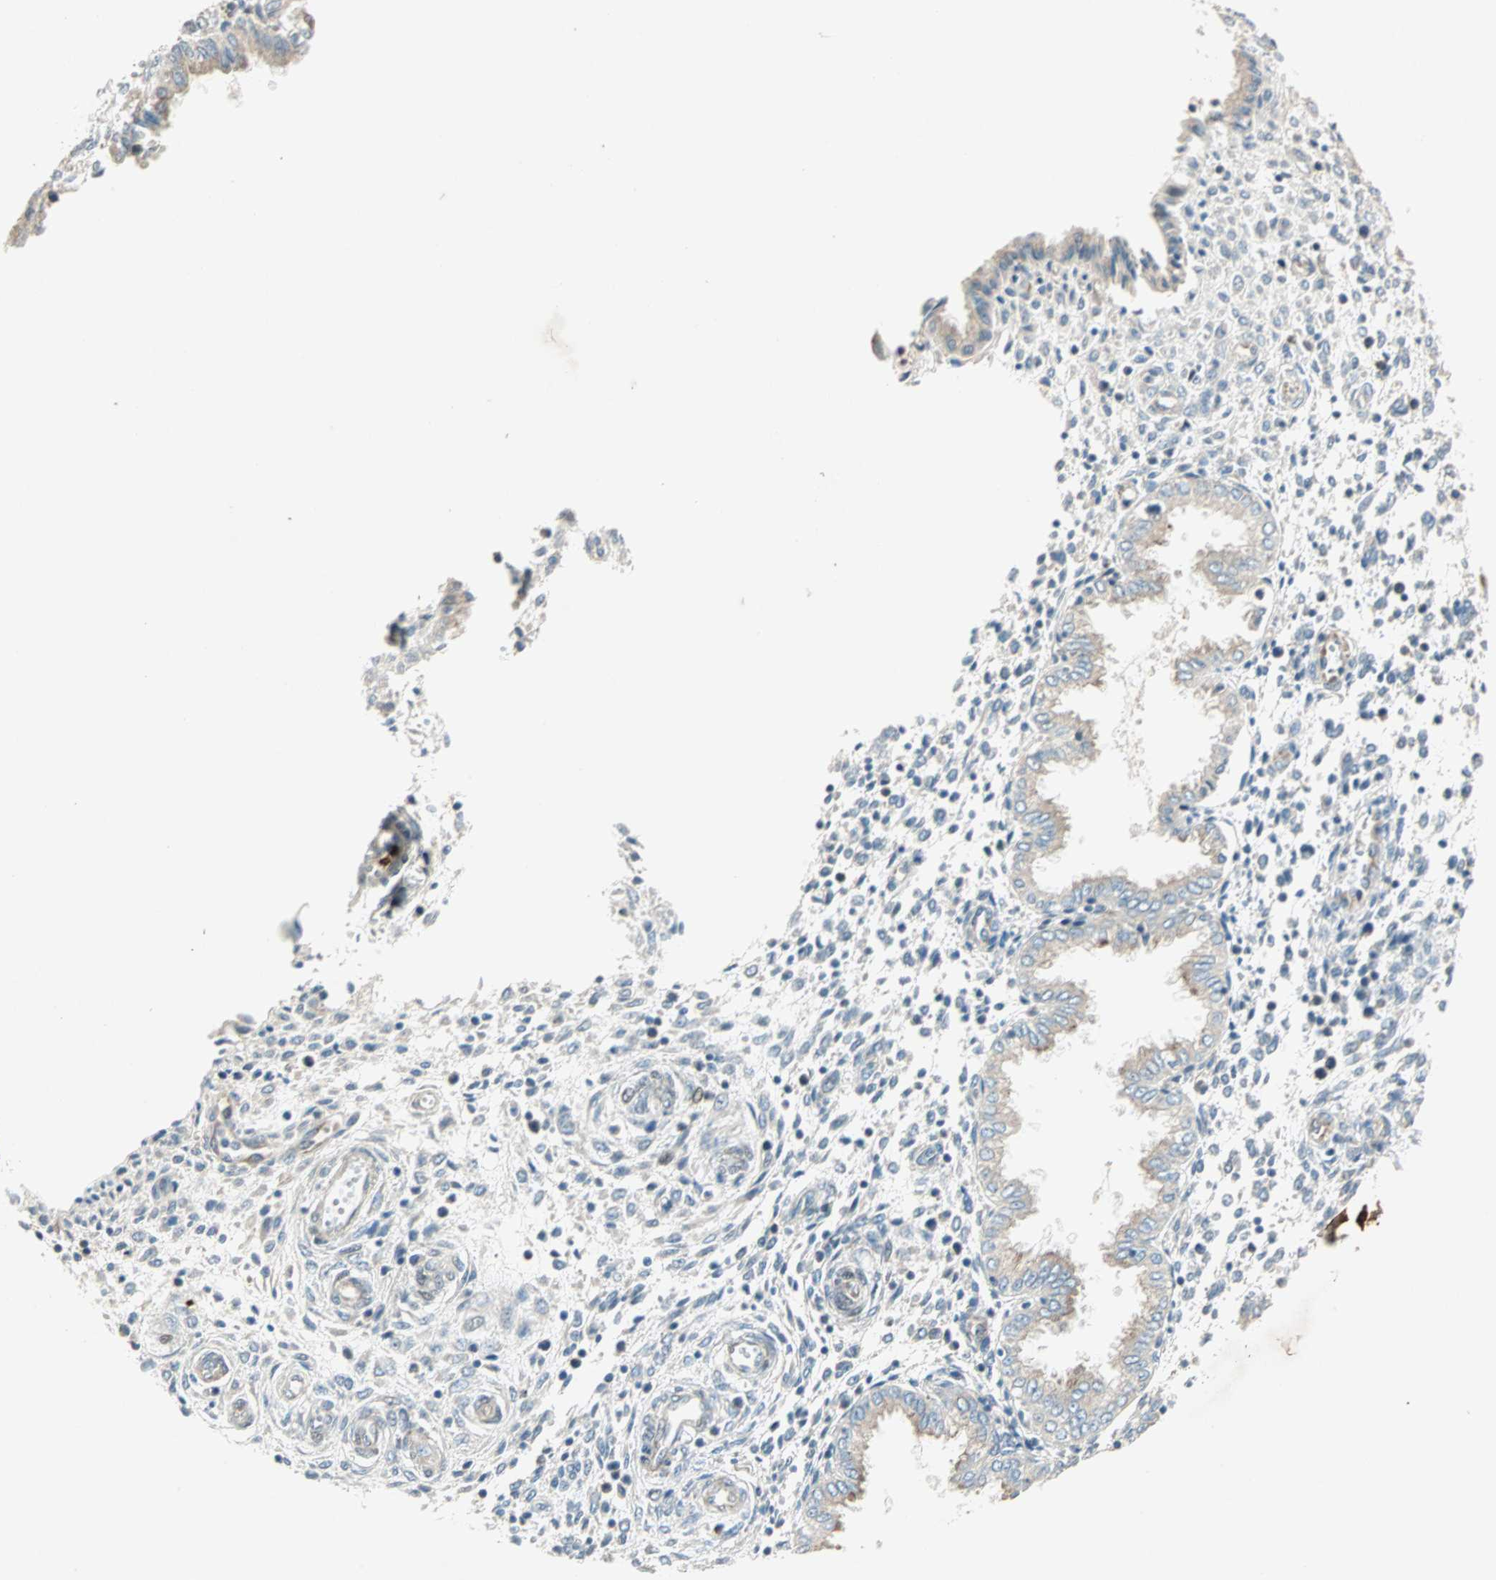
{"staining": {"intensity": "moderate", "quantity": ">75%", "location": "cytoplasmic/membranous"}, "tissue": "endometrium", "cell_type": "Cells in endometrial stroma", "image_type": "normal", "snomed": [{"axis": "morphology", "description": "Normal tissue, NOS"}, {"axis": "topography", "description": "Endometrium"}], "caption": "The histopathology image displays staining of normal endometrium, revealing moderate cytoplasmic/membranous protein expression (brown color) within cells in endometrial stroma. The protein is stained brown, and the nuclei are stained in blue (DAB IHC with brightfield microscopy, high magnification).", "gene": "ZNF37A", "patient": {"sex": "female", "age": 33}}